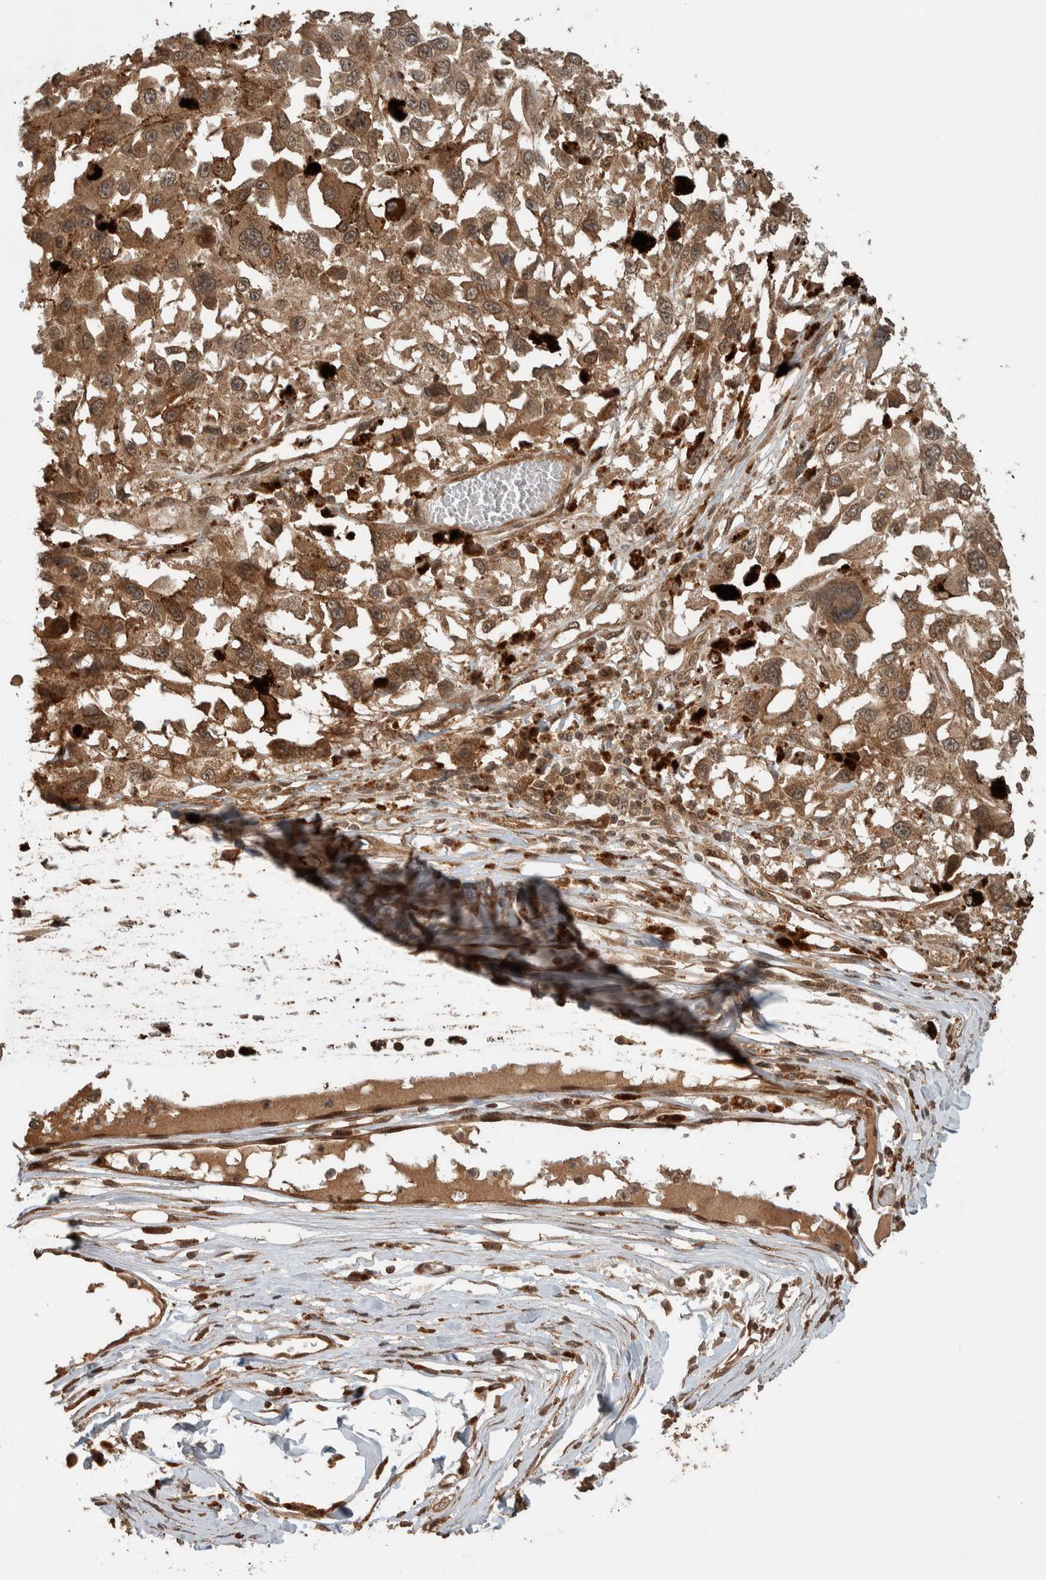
{"staining": {"intensity": "weak", "quantity": ">75%", "location": "cytoplasmic/membranous"}, "tissue": "melanoma", "cell_type": "Tumor cells", "image_type": "cancer", "snomed": [{"axis": "morphology", "description": "Malignant melanoma, Metastatic site"}, {"axis": "topography", "description": "Lymph node"}], "caption": "Immunohistochemistry (IHC) (DAB (3,3'-diaminobenzidine)) staining of human melanoma reveals weak cytoplasmic/membranous protein expression in approximately >75% of tumor cells. (Brightfield microscopy of DAB IHC at high magnification).", "gene": "CNTROB", "patient": {"sex": "male", "age": 59}}